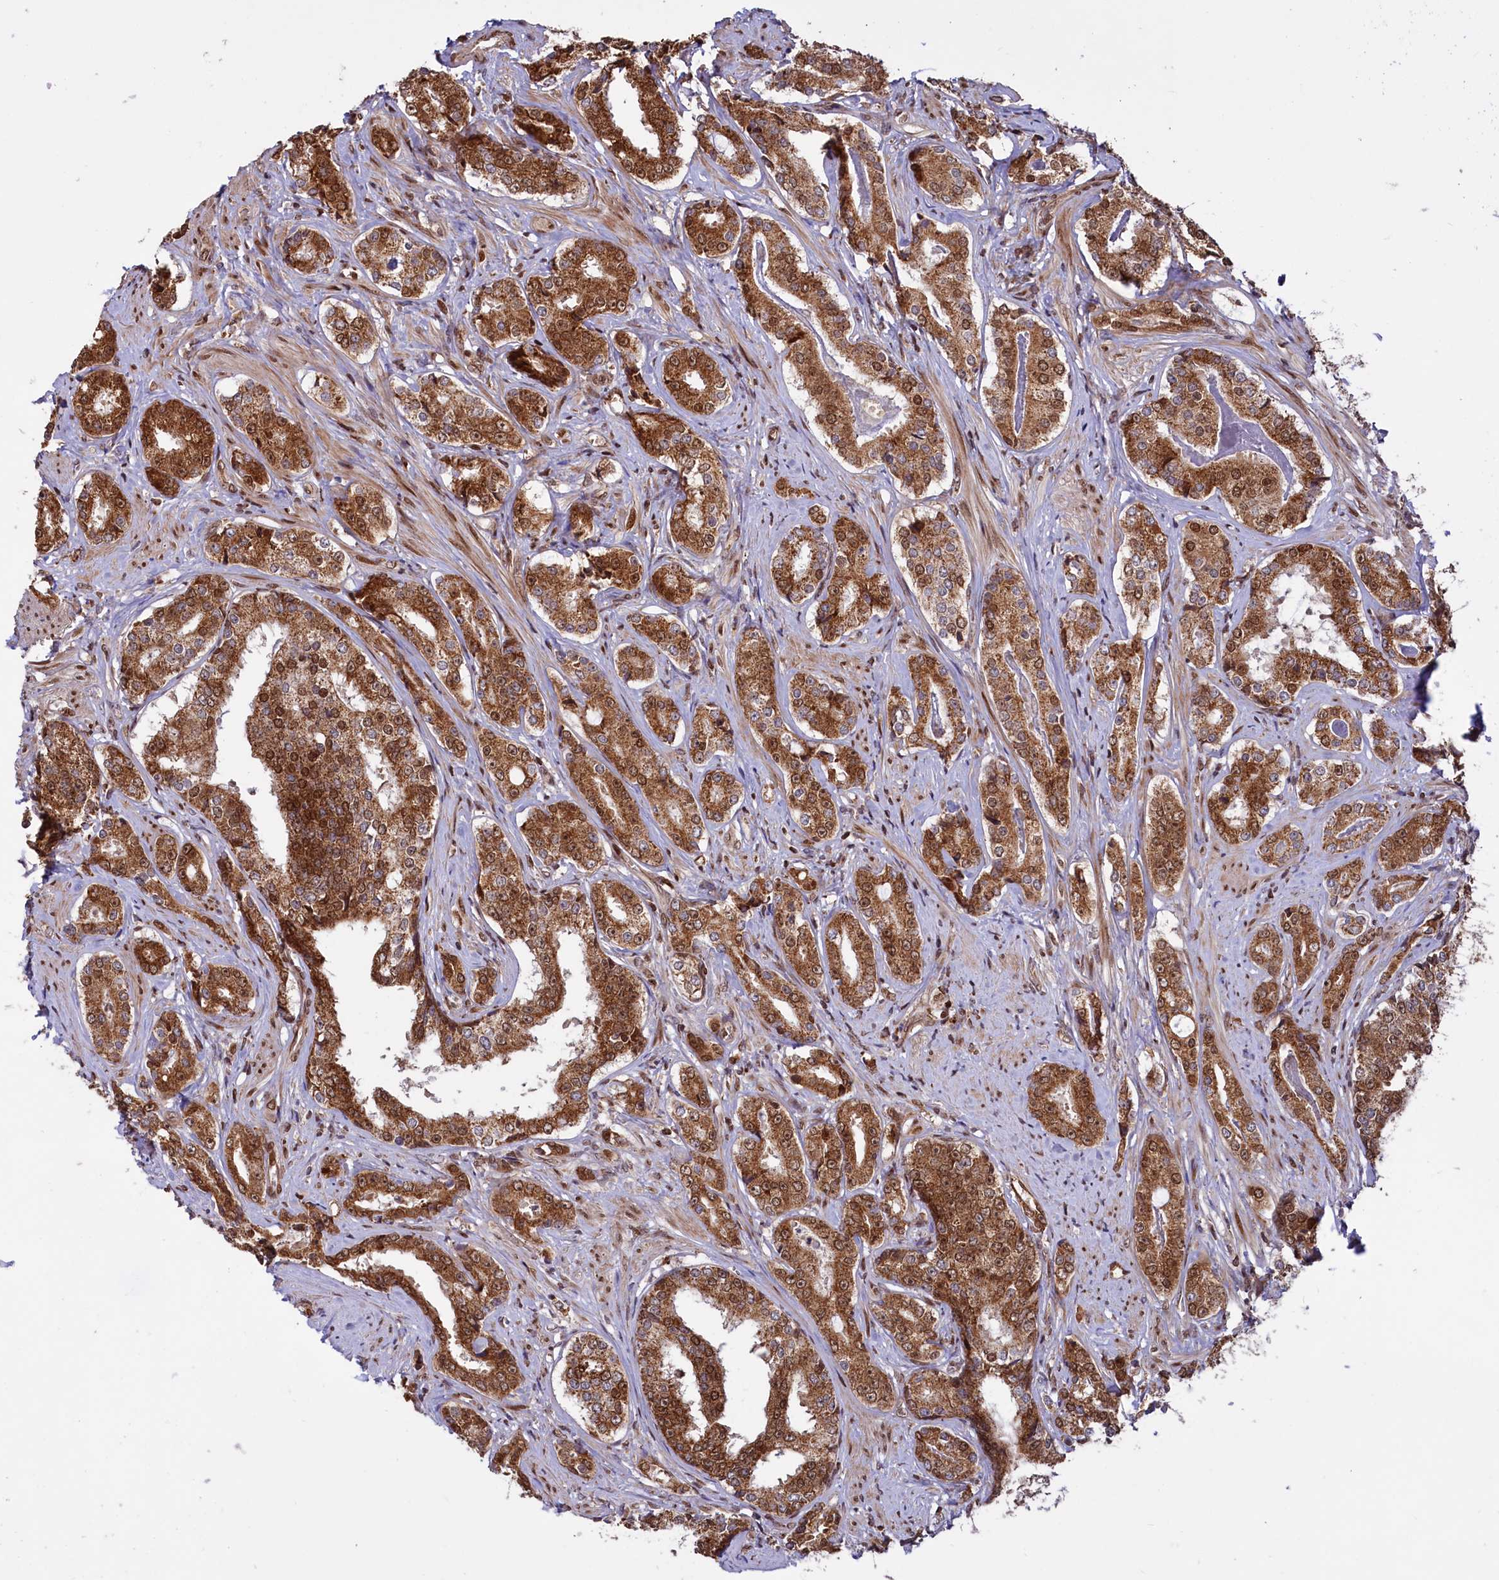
{"staining": {"intensity": "strong", "quantity": ">75%", "location": "cytoplasmic/membranous"}, "tissue": "prostate cancer", "cell_type": "Tumor cells", "image_type": "cancer", "snomed": [{"axis": "morphology", "description": "Adenocarcinoma, High grade"}, {"axis": "topography", "description": "Prostate"}], "caption": "Protein staining by IHC exhibits strong cytoplasmic/membranous positivity in approximately >75% of tumor cells in adenocarcinoma (high-grade) (prostate).", "gene": "PHC3", "patient": {"sex": "male", "age": 58}}